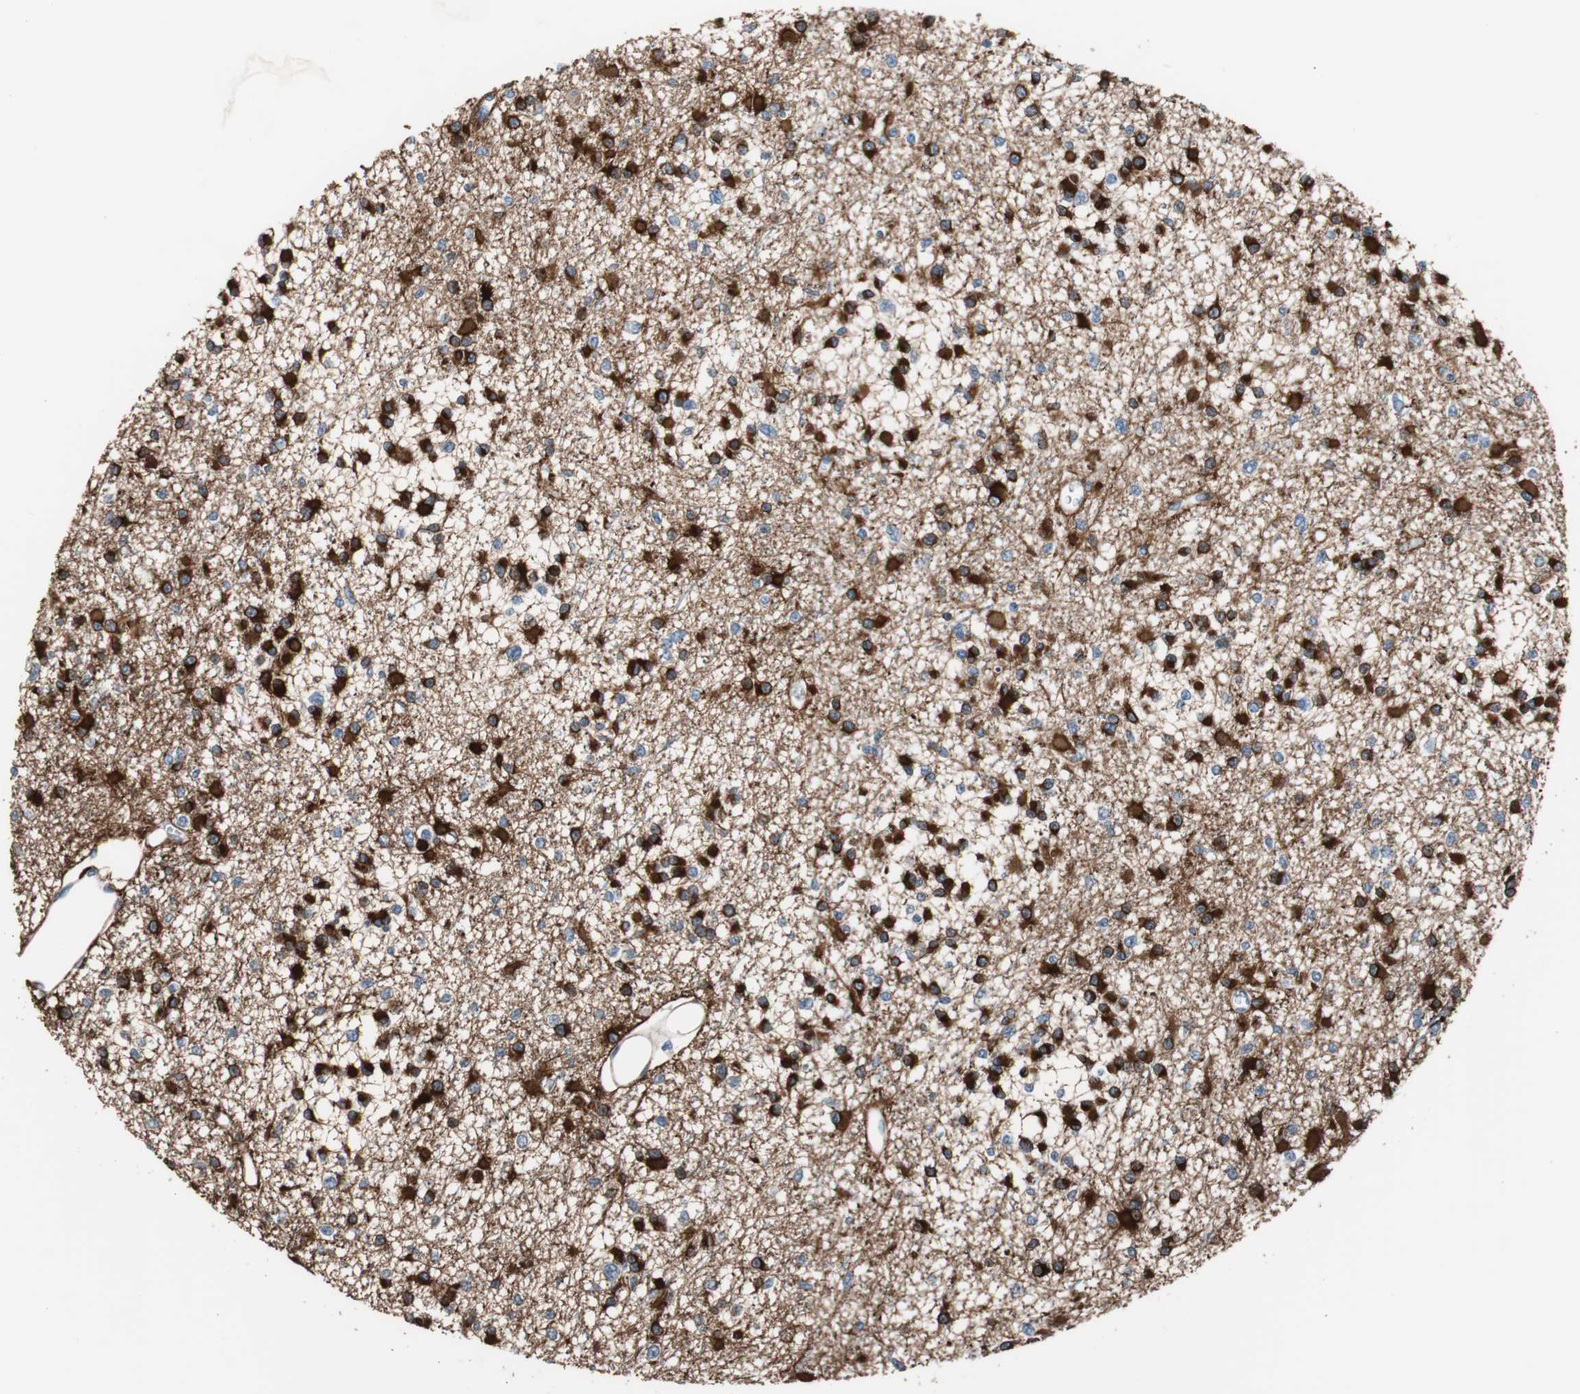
{"staining": {"intensity": "strong", "quantity": "25%-75%", "location": "cytoplasmic/membranous"}, "tissue": "glioma", "cell_type": "Tumor cells", "image_type": "cancer", "snomed": [{"axis": "morphology", "description": "Glioma, malignant, Low grade"}, {"axis": "topography", "description": "Brain"}], "caption": "Immunohistochemical staining of human malignant glioma (low-grade) exhibits high levels of strong cytoplasmic/membranous protein positivity in about 25%-75% of tumor cells. (DAB IHC, brown staining for protein, blue staining for nuclei).", "gene": "PBXIP1", "patient": {"sex": "female", "age": 22}}